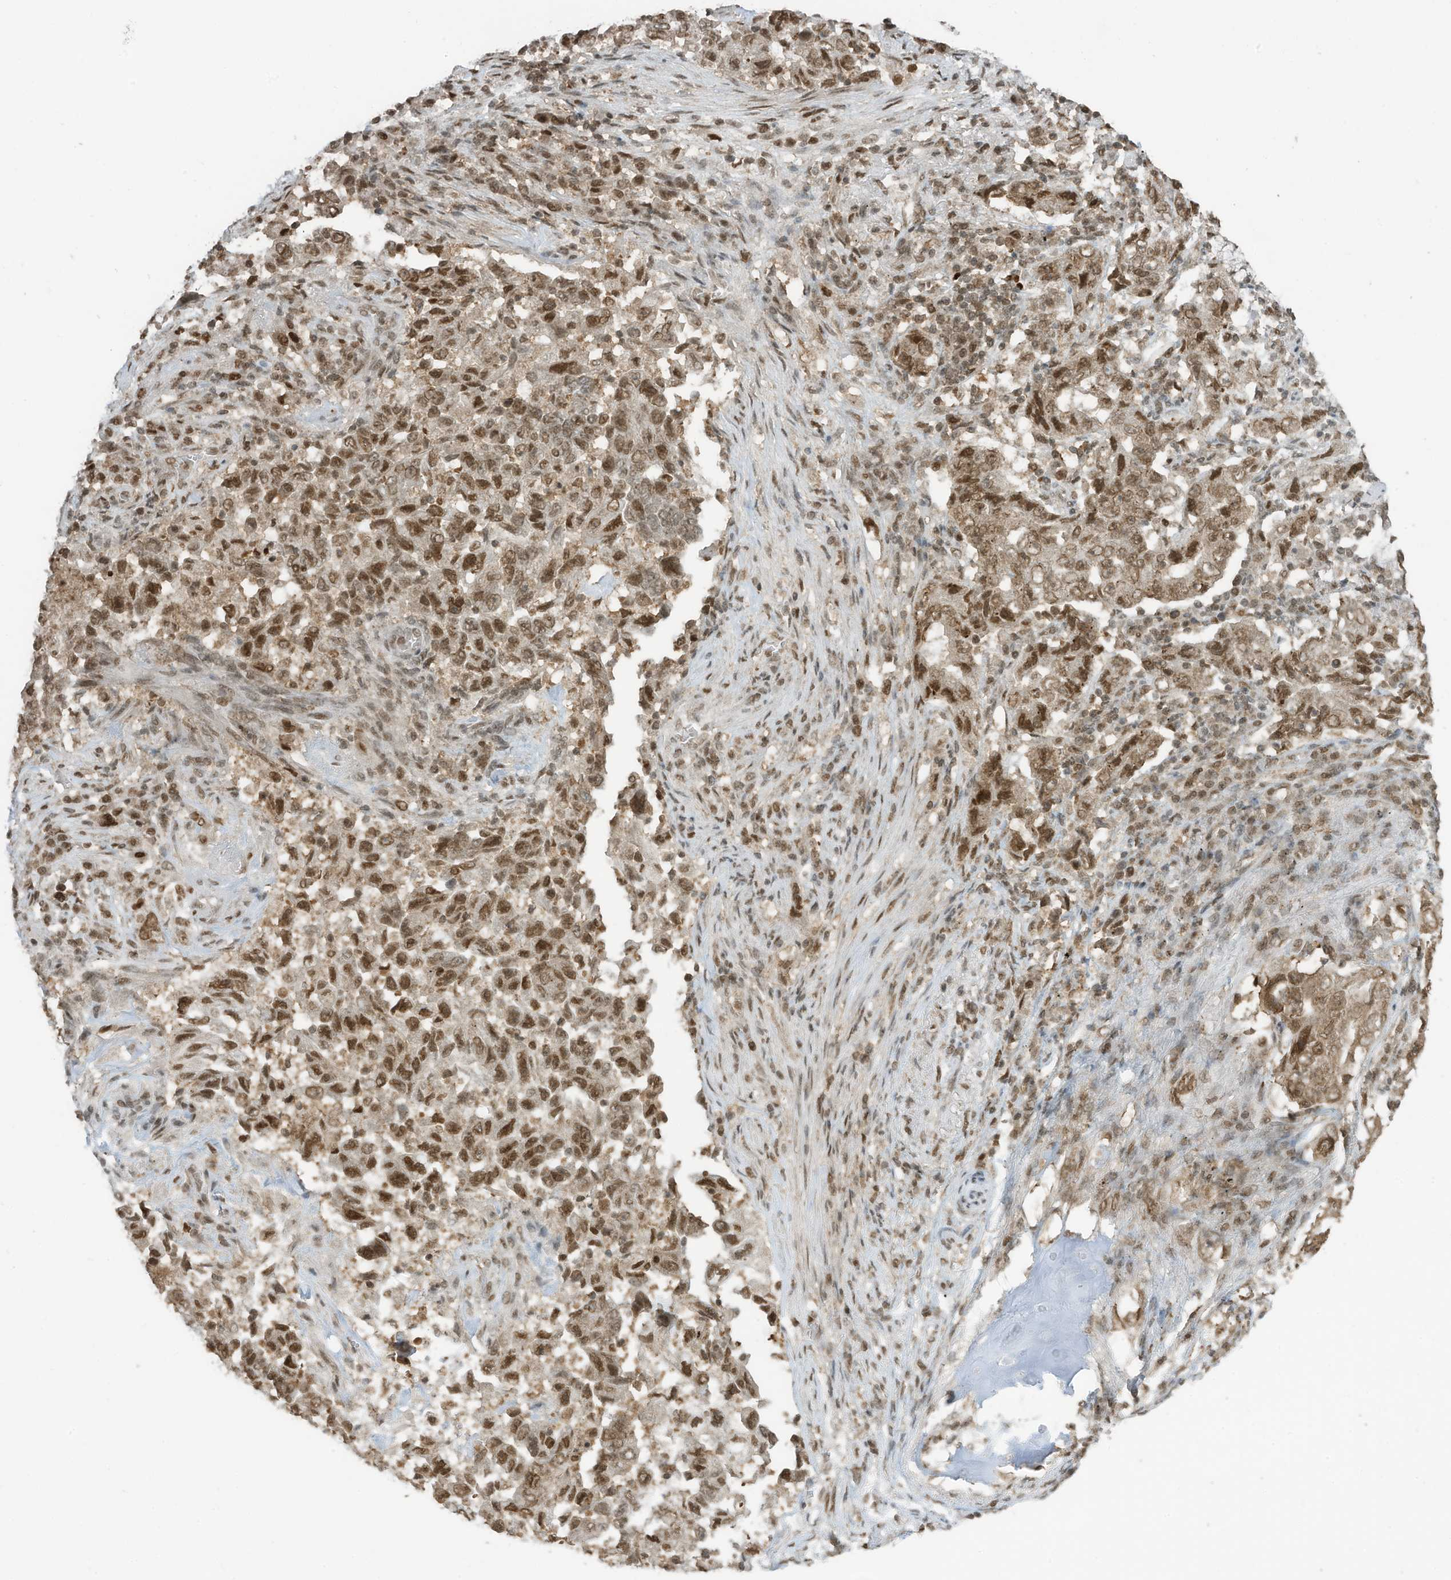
{"staining": {"intensity": "moderate", "quantity": ">75%", "location": "nuclear"}, "tissue": "lung cancer", "cell_type": "Tumor cells", "image_type": "cancer", "snomed": [{"axis": "morphology", "description": "Adenocarcinoma, NOS"}, {"axis": "topography", "description": "Lung"}], "caption": "IHC staining of adenocarcinoma (lung), which exhibits medium levels of moderate nuclear positivity in approximately >75% of tumor cells indicating moderate nuclear protein expression. The staining was performed using DAB (3,3'-diaminobenzidine) (brown) for protein detection and nuclei were counterstained in hematoxylin (blue).", "gene": "KPNB1", "patient": {"sex": "female", "age": 51}}